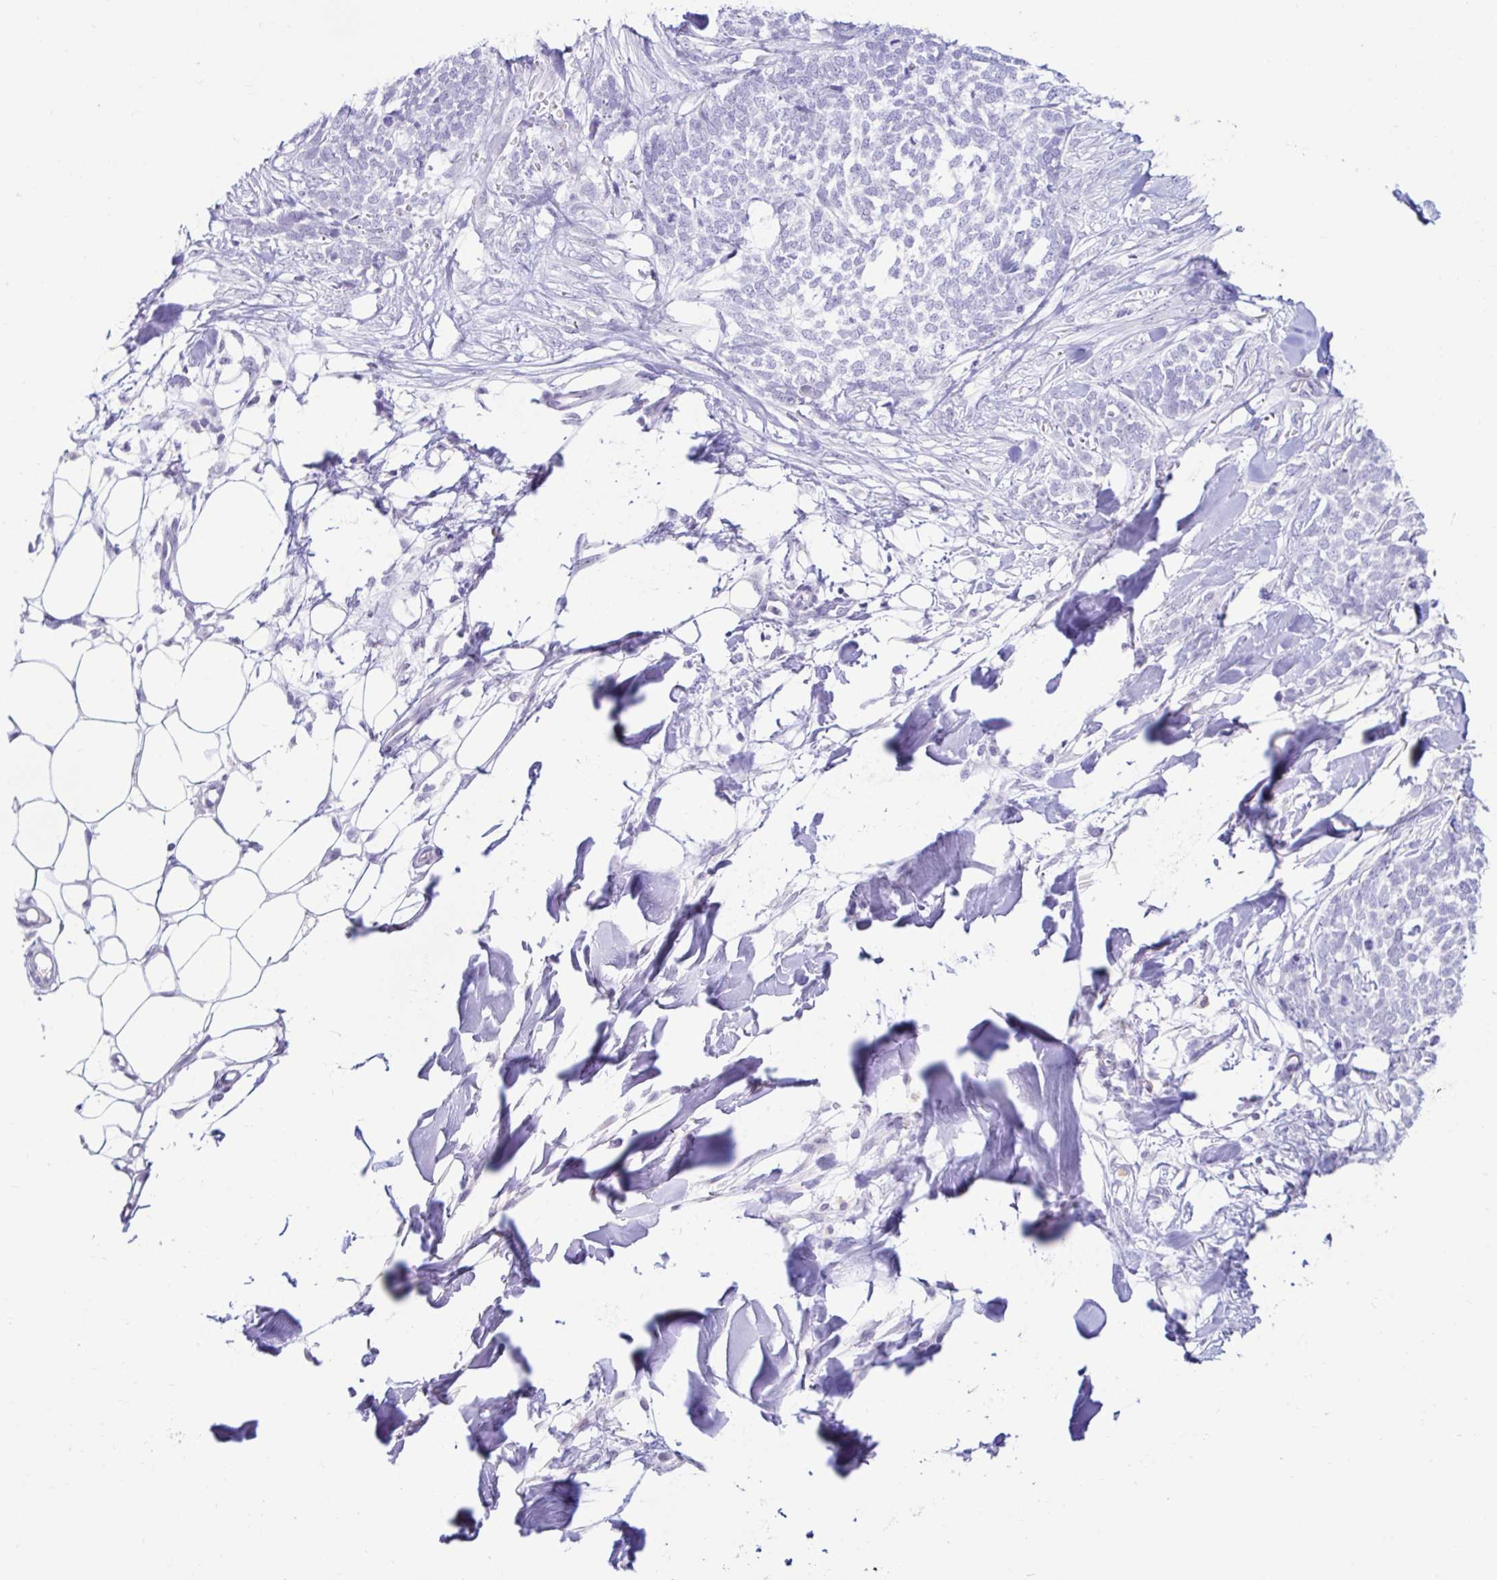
{"staining": {"intensity": "negative", "quantity": "none", "location": "none"}, "tissue": "skin cancer", "cell_type": "Tumor cells", "image_type": "cancer", "snomed": [{"axis": "morphology", "description": "Basal cell carcinoma"}, {"axis": "topography", "description": "Skin"}], "caption": "Immunohistochemical staining of human basal cell carcinoma (skin) shows no significant expression in tumor cells.", "gene": "BEST1", "patient": {"sex": "female", "age": 59}}